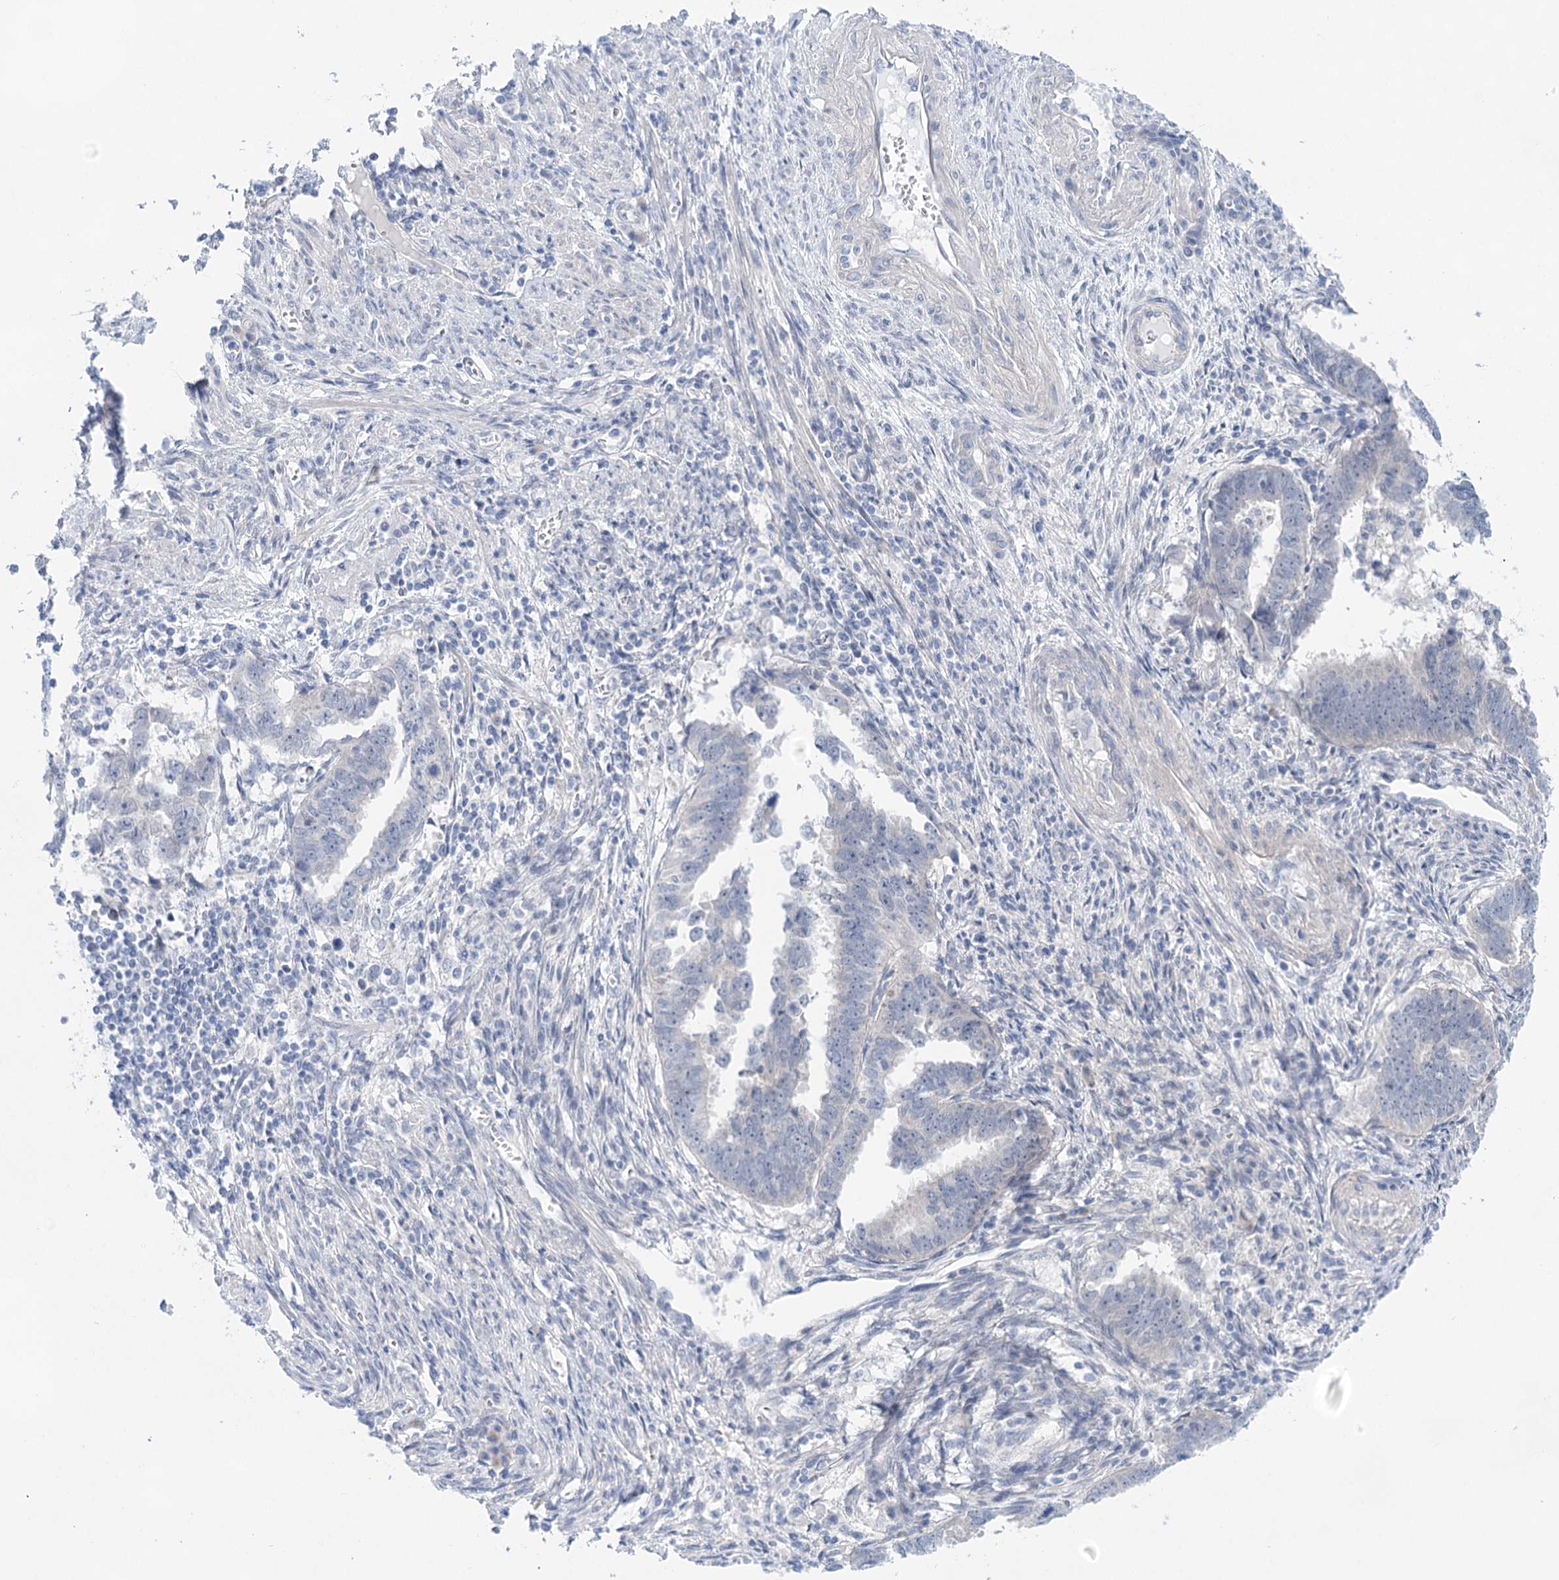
{"staining": {"intensity": "negative", "quantity": "none", "location": "none"}, "tissue": "endometrial cancer", "cell_type": "Tumor cells", "image_type": "cancer", "snomed": [{"axis": "morphology", "description": "Adenocarcinoma, NOS"}, {"axis": "topography", "description": "Endometrium"}], "caption": "Immunohistochemical staining of adenocarcinoma (endometrial) shows no significant positivity in tumor cells. (DAB (3,3'-diaminobenzidine) IHC with hematoxylin counter stain).", "gene": "LALBA", "patient": {"sex": "female", "age": 75}}